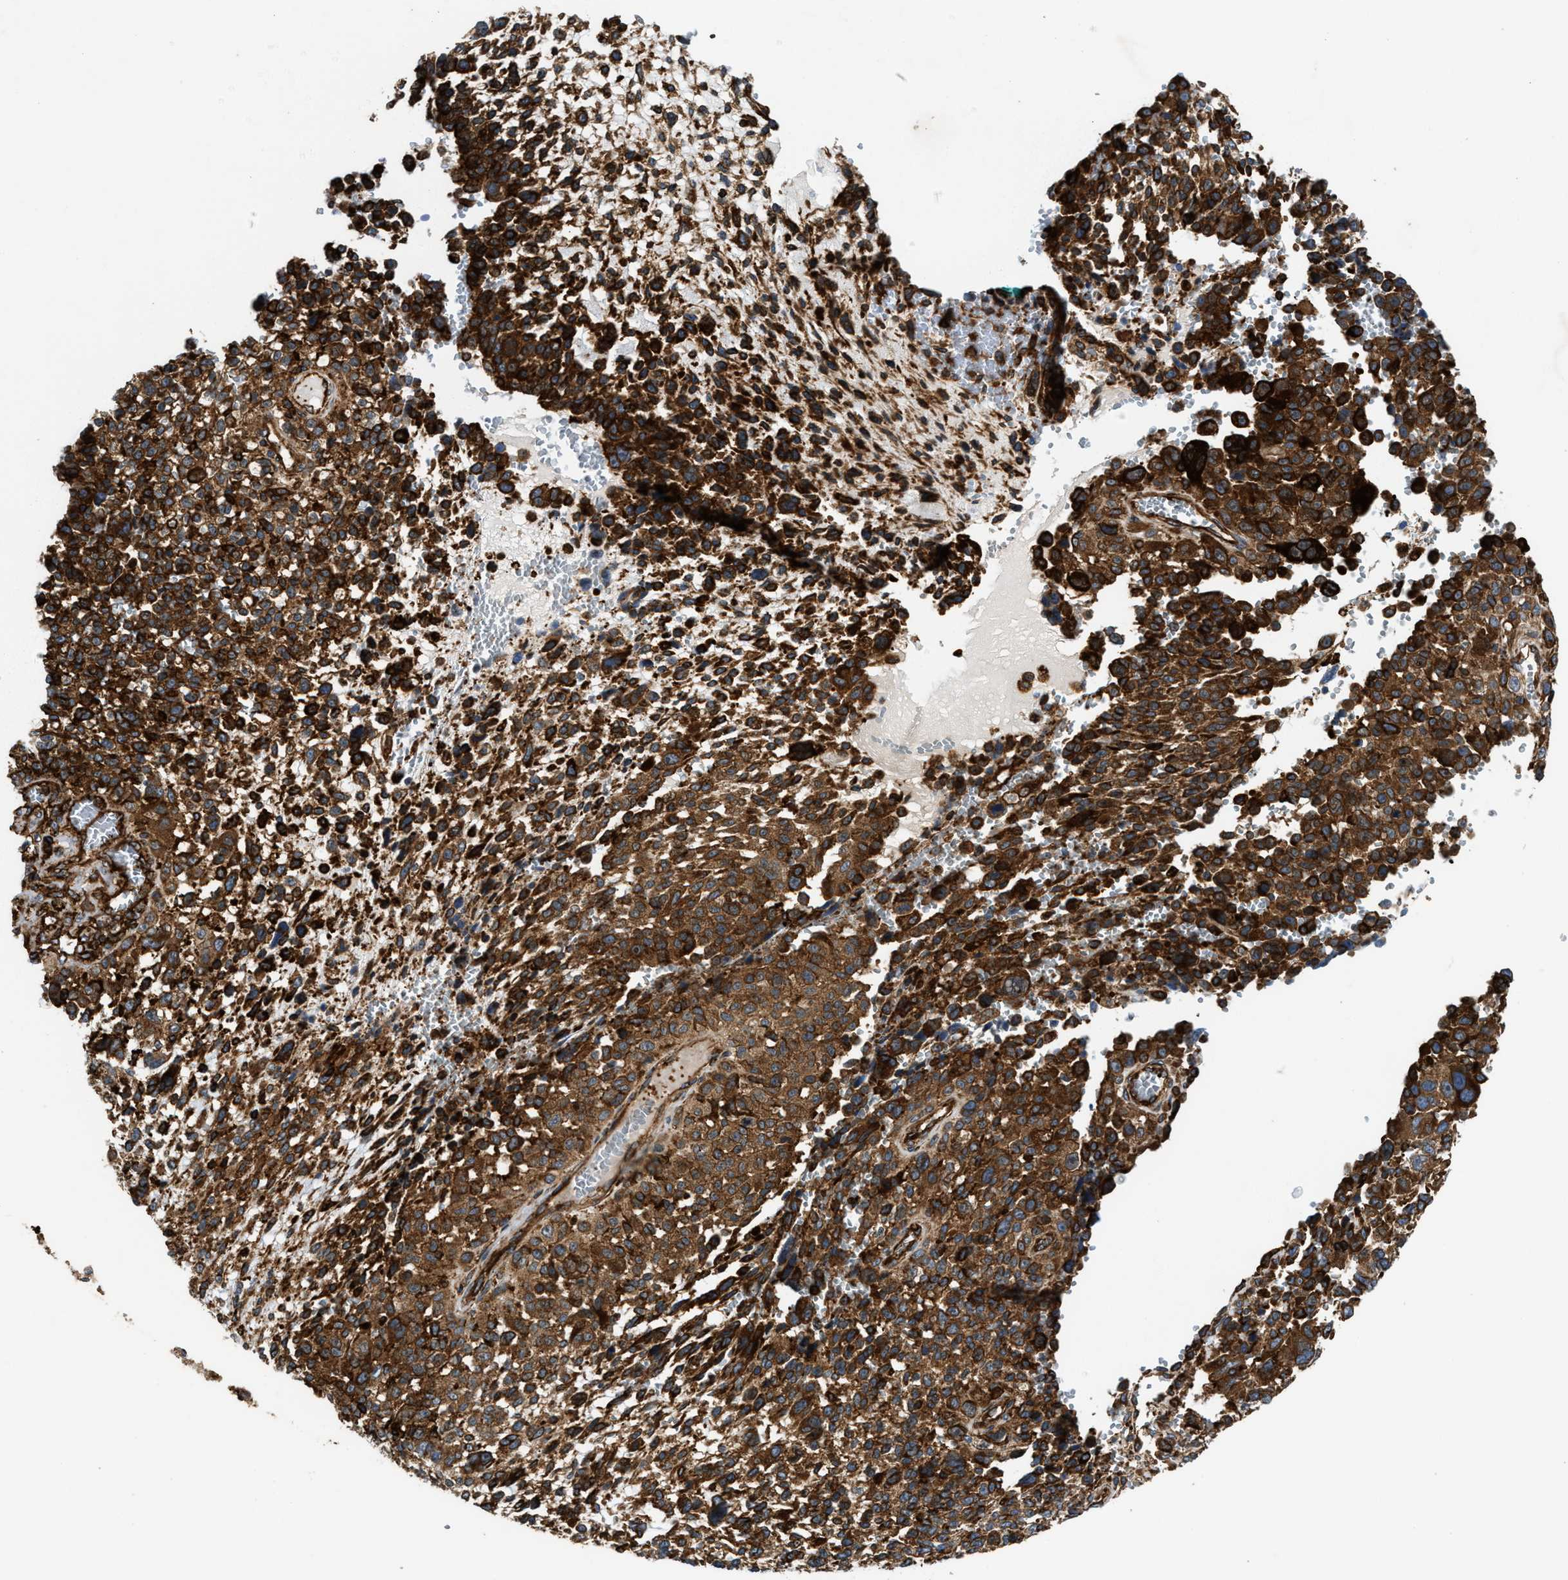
{"staining": {"intensity": "moderate", "quantity": ">75%", "location": "cytoplasmic/membranous"}, "tissue": "melanoma", "cell_type": "Tumor cells", "image_type": "cancer", "snomed": [{"axis": "morphology", "description": "Malignant melanoma, NOS"}, {"axis": "topography", "description": "Skin"}], "caption": "Immunohistochemistry (IHC) micrograph of neoplastic tissue: human malignant melanoma stained using IHC demonstrates medium levels of moderate protein expression localized specifically in the cytoplasmic/membranous of tumor cells, appearing as a cytoplasmic/membranous brown color.", "gene": "EGLN1", "patient": {"sex": "female", "age": 55}}